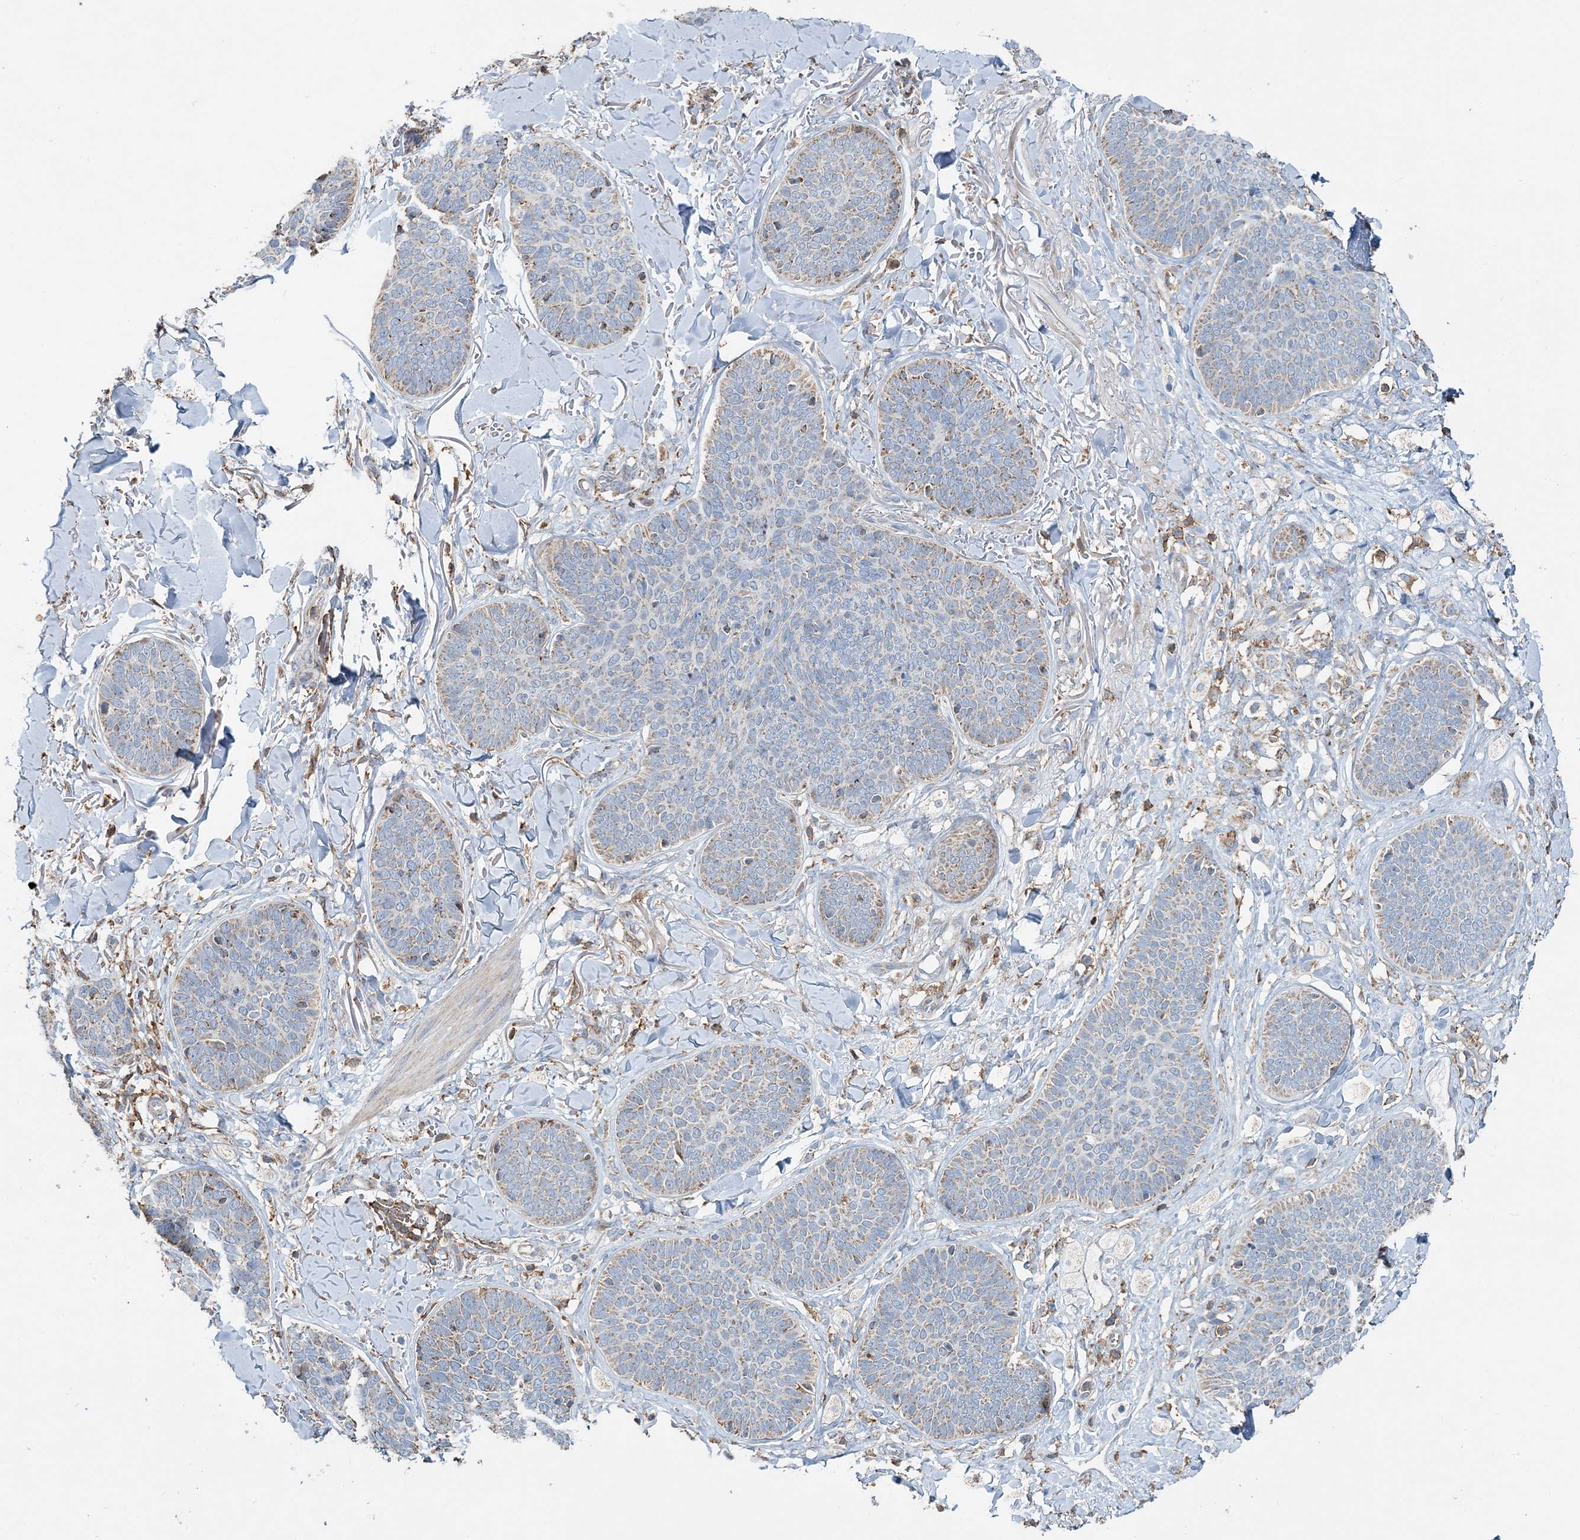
{"staining": {"intensity": "weak", "quantity": "25%-75%", "location": "cytoplasmic/membranous"}, "tissue": "skin cancer", "cell_type": "Tumor cells", "image_type": "cancer", "snomed": [{"axis": "morphology", "description": "Basal cell carcinoma"}, {"axis": "topography", "description": "Skin"}], "caption": "Basal cell carcinoma (skin) stained with a brown dye exhibits weak cytoplasmic/membranous positive staining in approximately 25%-75% of tumor cells.", "gene": "TMLHE", "patient": {"sex": "male", "age": 85}}